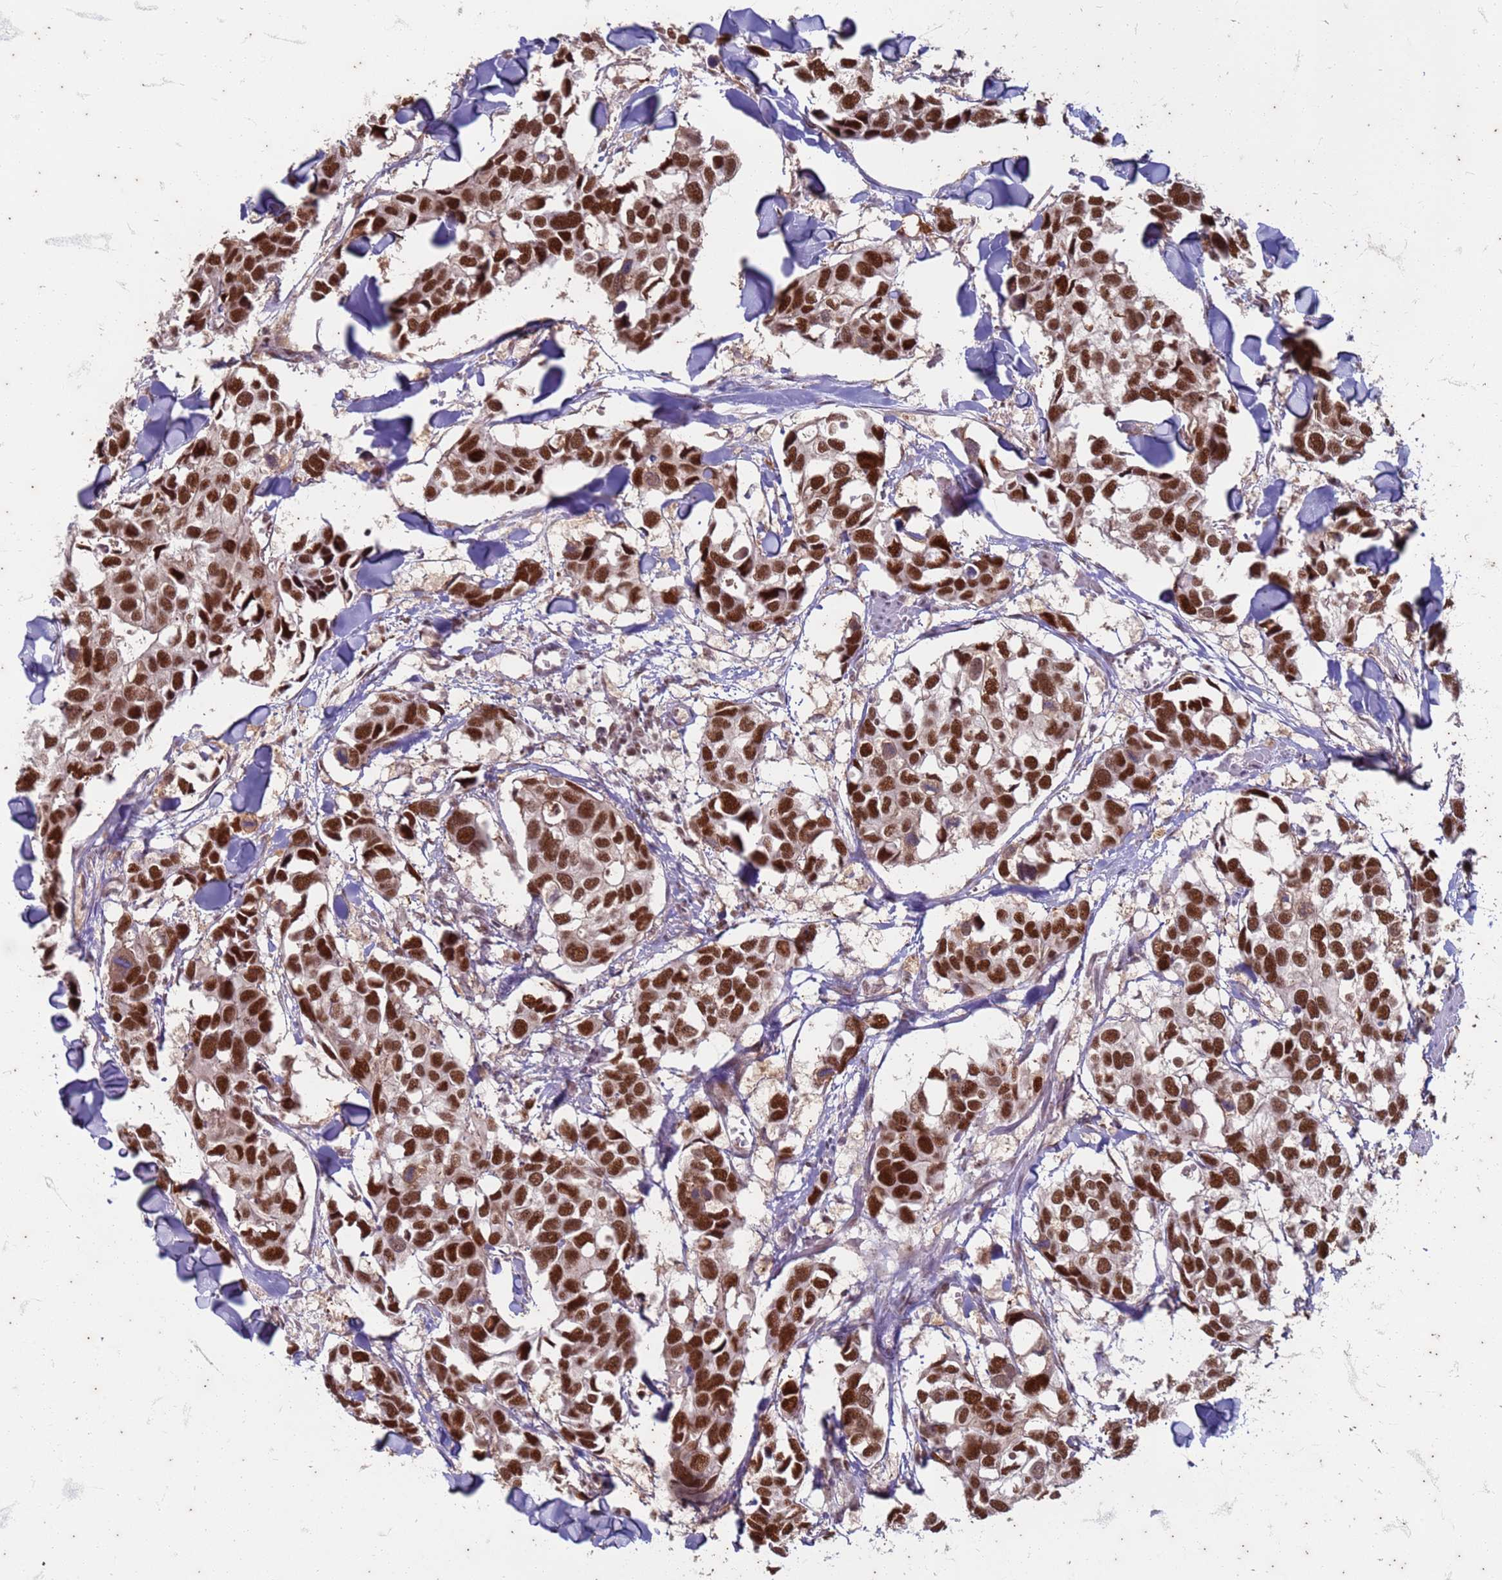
{"staining": {"intensity": "strong", "quantity": ">75%", "location": "nuclear"}, "tissue": "breast cancer", "cell_type": "Tumor cells", "image_type": "cancer", "snomed": [{"axis": "morphology", "description": "Duct carcinoma"}, {"axis": "topography", "description": "Breast"}], "caption": "High-magnification brightfield microscopy of breast cancer (infiltrating ductal carcinoma) stained with DAB (3,3'-diaminobenzidine) (brown) and counterstained with hematoxylin (blue). tumor cells exhibit strong nuclear expression is present in about>75% of cells. Nuclei are stained in blue.", "gene": "TRMT6", "patient": {"sex": "female", "age": 83}}